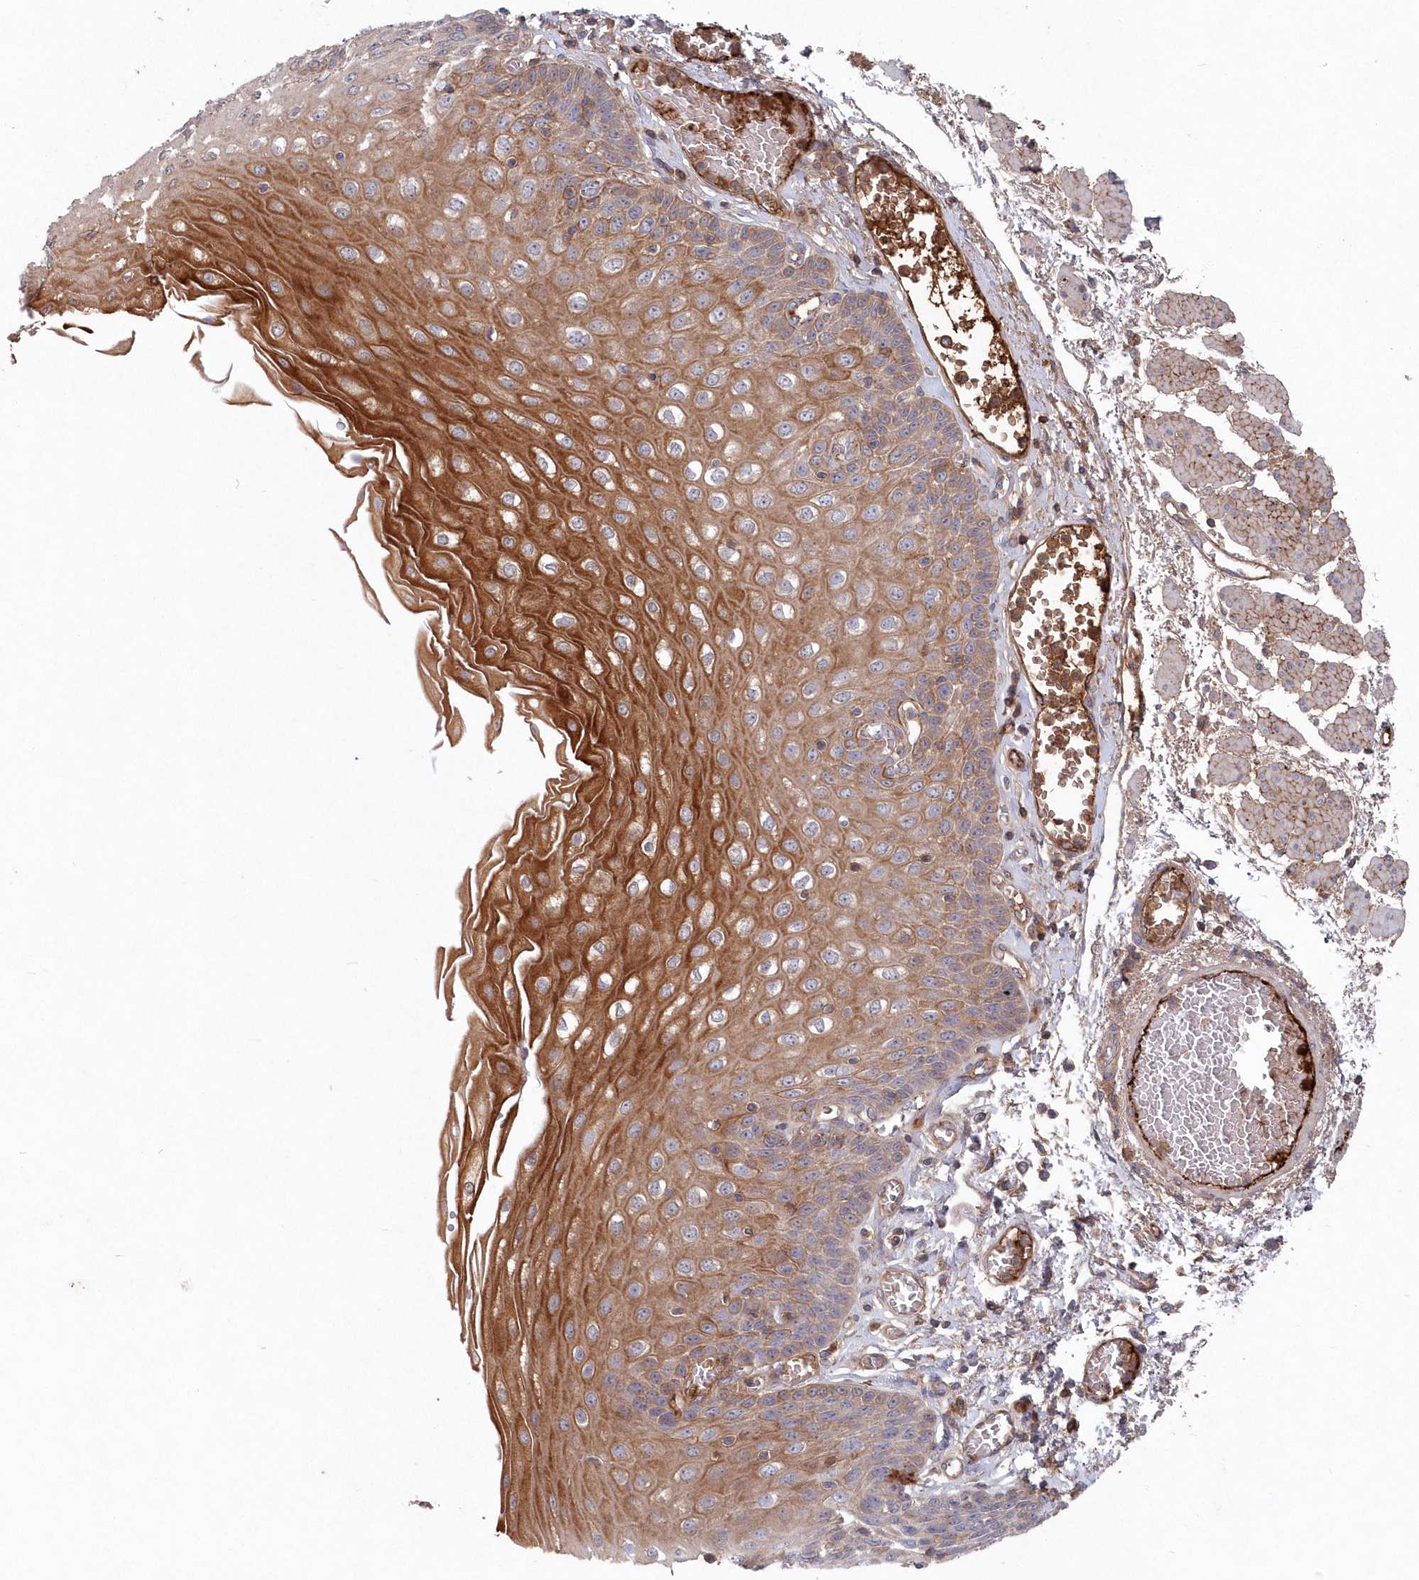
{"staining": {"intensity": "moderate", "quantity": ">75%", "location": "cytoplasmic/membranous"}, "tissue": "esophagus", "cell_type": "Squamous epithelial cells", "image_type": "normal", "snomed": [{"axis": "morphology", "description": "Normal tissue, NOS"}, {"axis": "topography", "description": "Esophagus"}], "caption": "About >75% of squamous epithelial cells in unremarkable human esophagus display moderate cytoplasmic/membranous protein positivity as visualized by brown immunohistochemical staining.", "gene": "ABHD14B", "patient": {"sex": "male", "age": 81}}